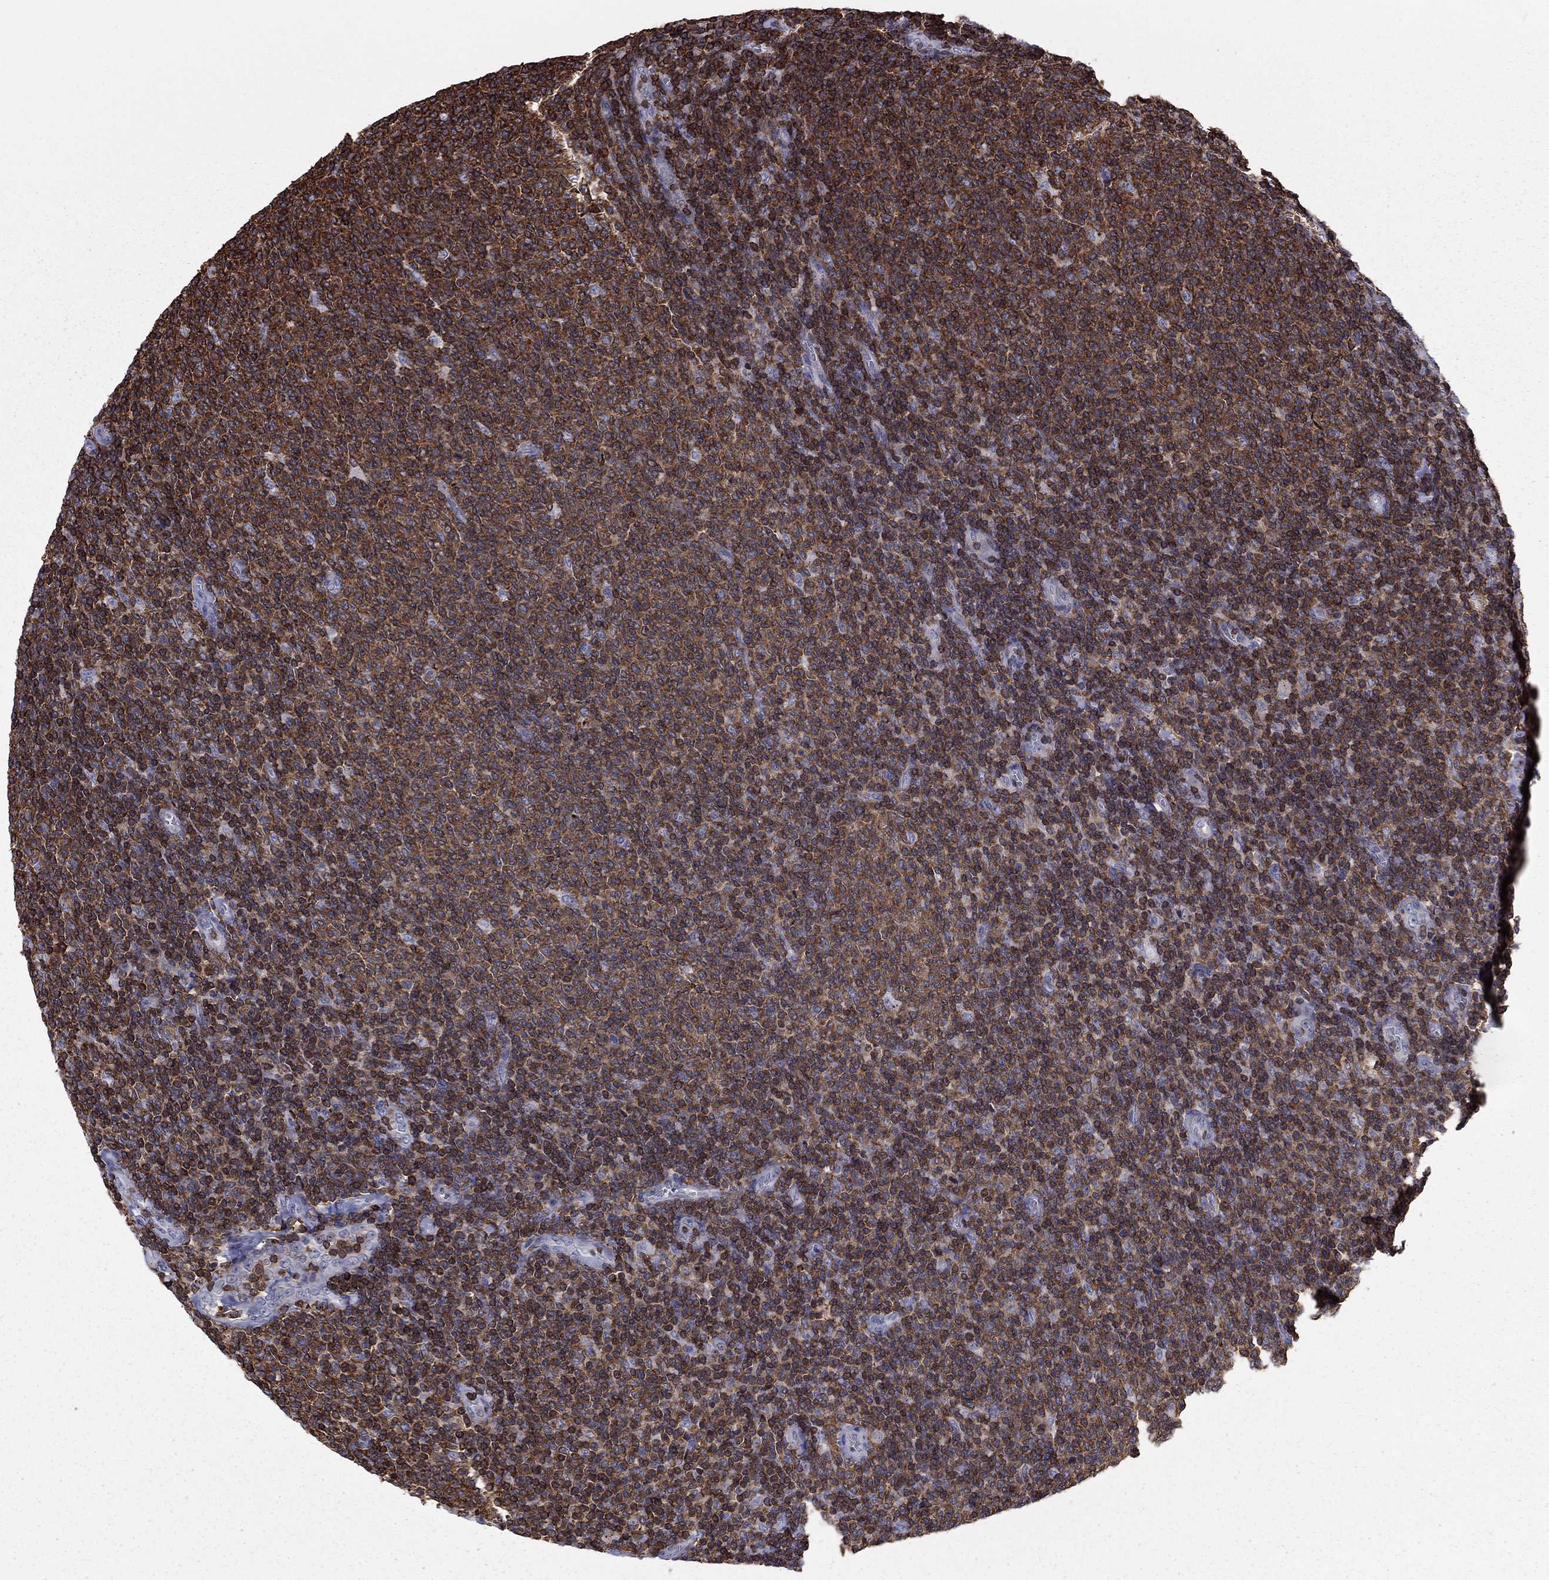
{"staining": {"intensity": "strong", "quantity": ">75%", "location": "cytoplasmic/membranous"}, "tissue": "lymphoma", "cell_type": "Tumor cells", "image_type": "cancer", "snomed": [{"axis": "morphology", "description": "Malignant lymphoma, non-Hodgkin's type, Low grade"}, {"axis": "topography", "description": "Lymph node"}], "caption": "About >75% of tumor cells in malignant lymphoma, non-Hodgkin's type (low-grade) display strong cytoplasmic/membranous protein positivity as visualized by brown immunohistochemical staining.", "gene": "ARHGAP27", "patient": {"sex": "male", "age": 52}}